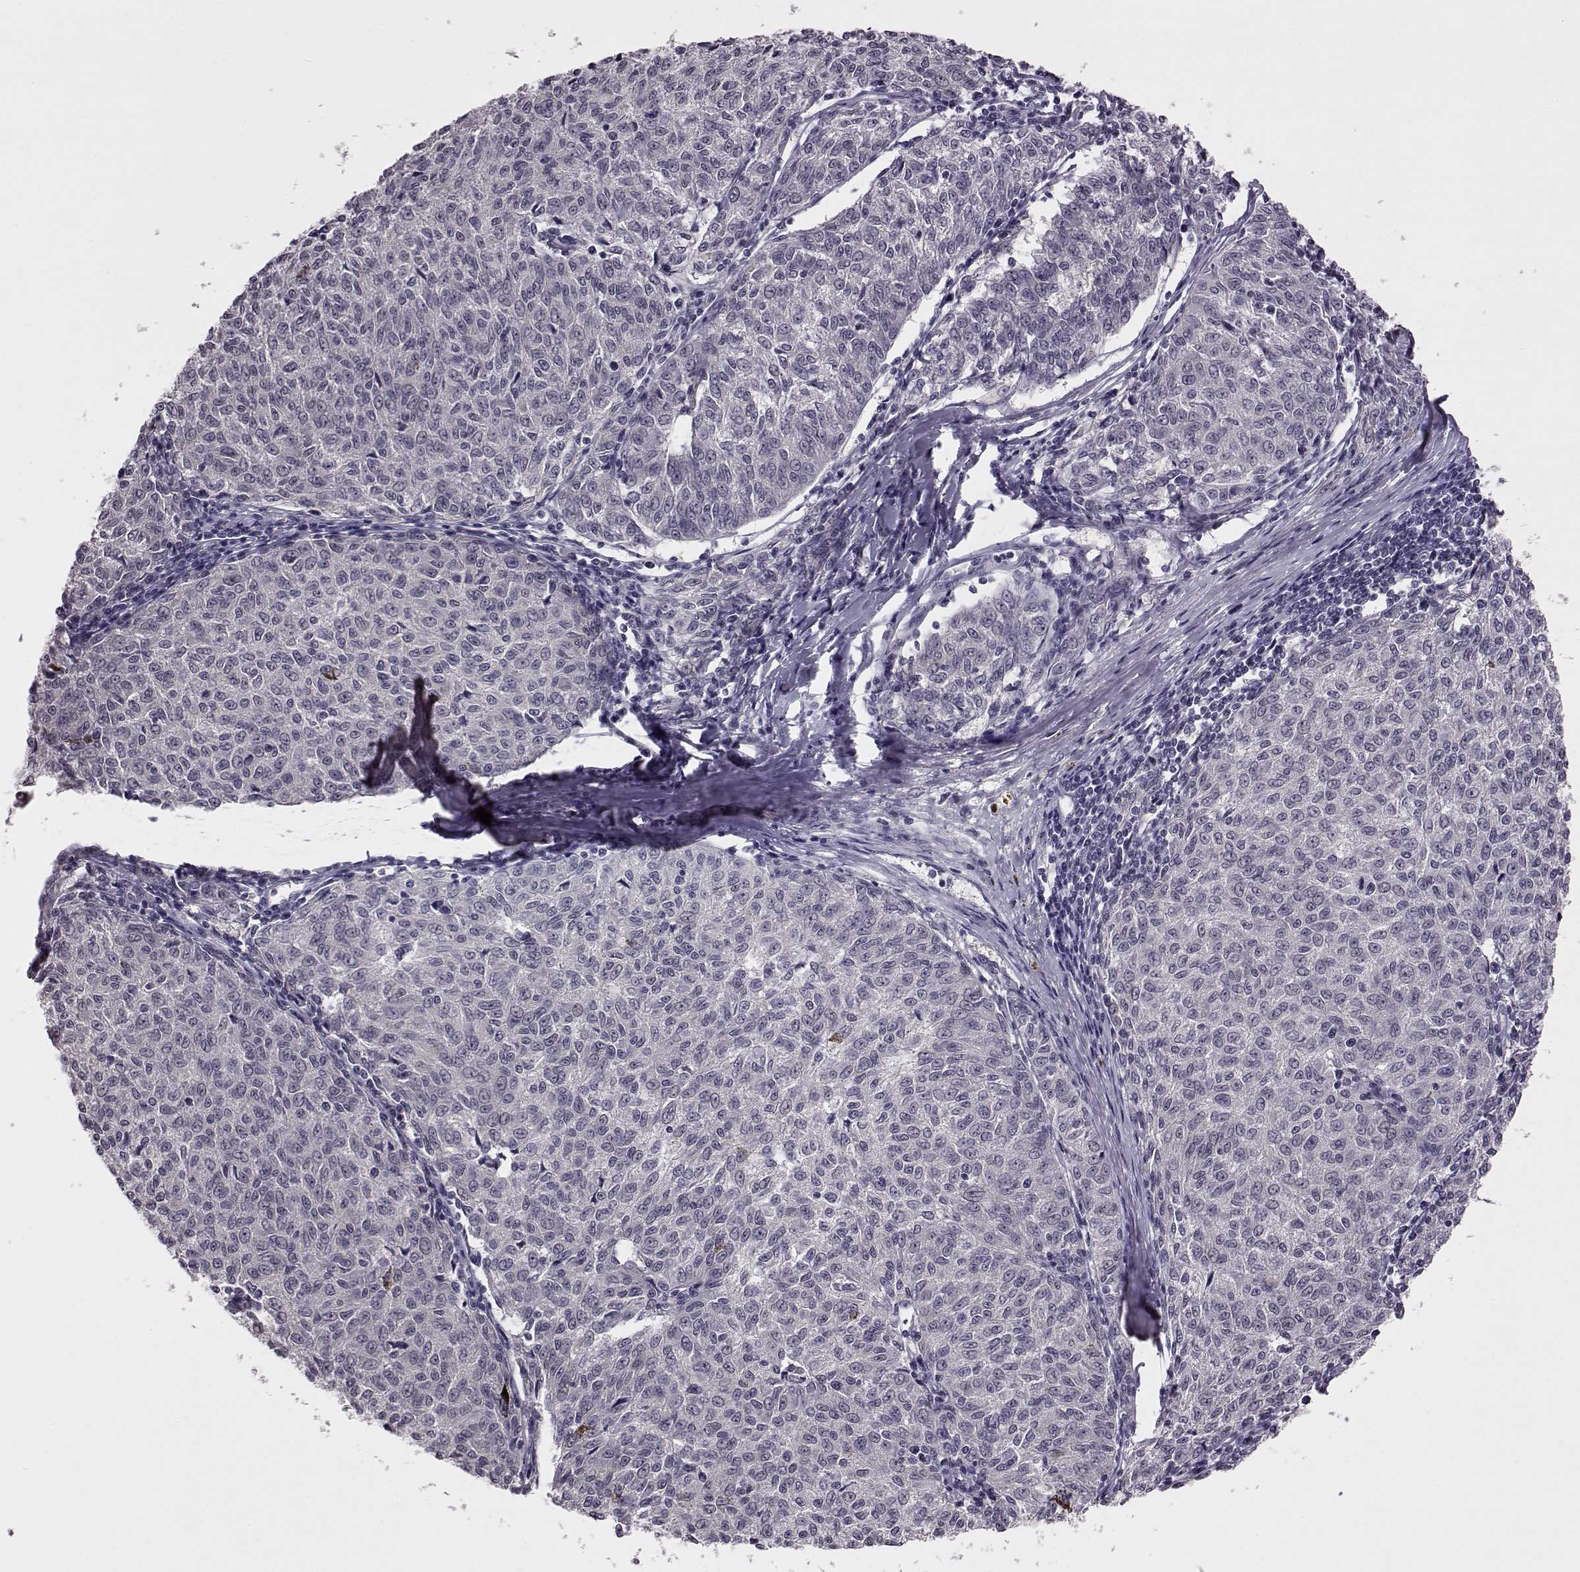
{"staining": {"intensity": "negative", "quantity": "none", "location": "none"}, "tissue": "melanoma", "cell_type": "Tumor cells", "image_type": "cancer", "snomed": [{"axis": "morphology", "description": "Malignant melanoma, NOS"}, {"axis": "topography", "description": "Skin"}], "caption": "Human melanoma stained for a protein using immunohistochemistry shows no staining in tumor cells.", "gene": "C10orf62", "patient": {"sex": "female", "age": 72}}